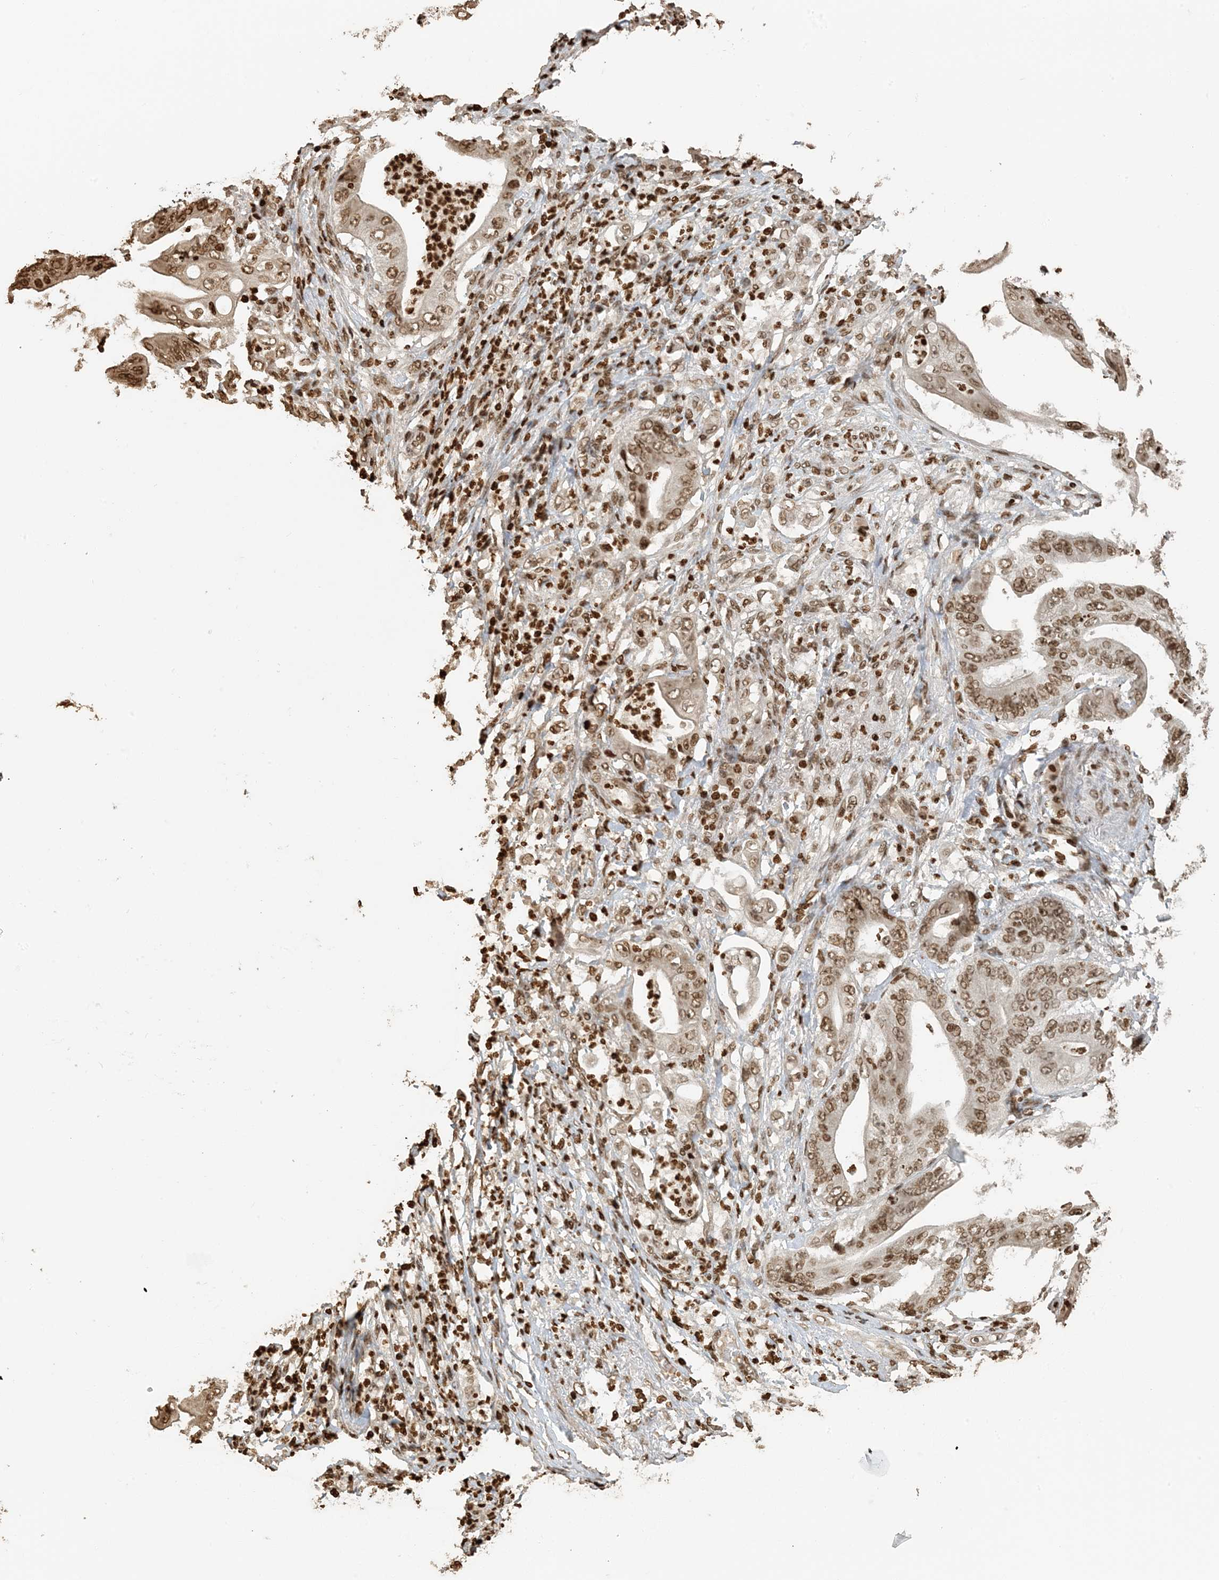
{"staining": {"intensity": "moderate", "quantity": ">75%", "location": "nuclear"}, "tissue": "stomach cancer", "cell_type": "Tumor cells", "image_type": "cancer", "snomed": [{"axis": "morphology", "description": "Adenocarcinoma, NOS"}, {"axis": "topography", "description": "Stomach"}], "caption": "IHC image of neoplastic tissue: human stomach cancer stained using immunohistochemistry exhibits medium levels of moderate protein expression localized specifically in the nuclear of tumor cells, appearing as a nuclear brown color.", "gene": "H3-3B", "patient": {"sex": "female", "age": 73}}